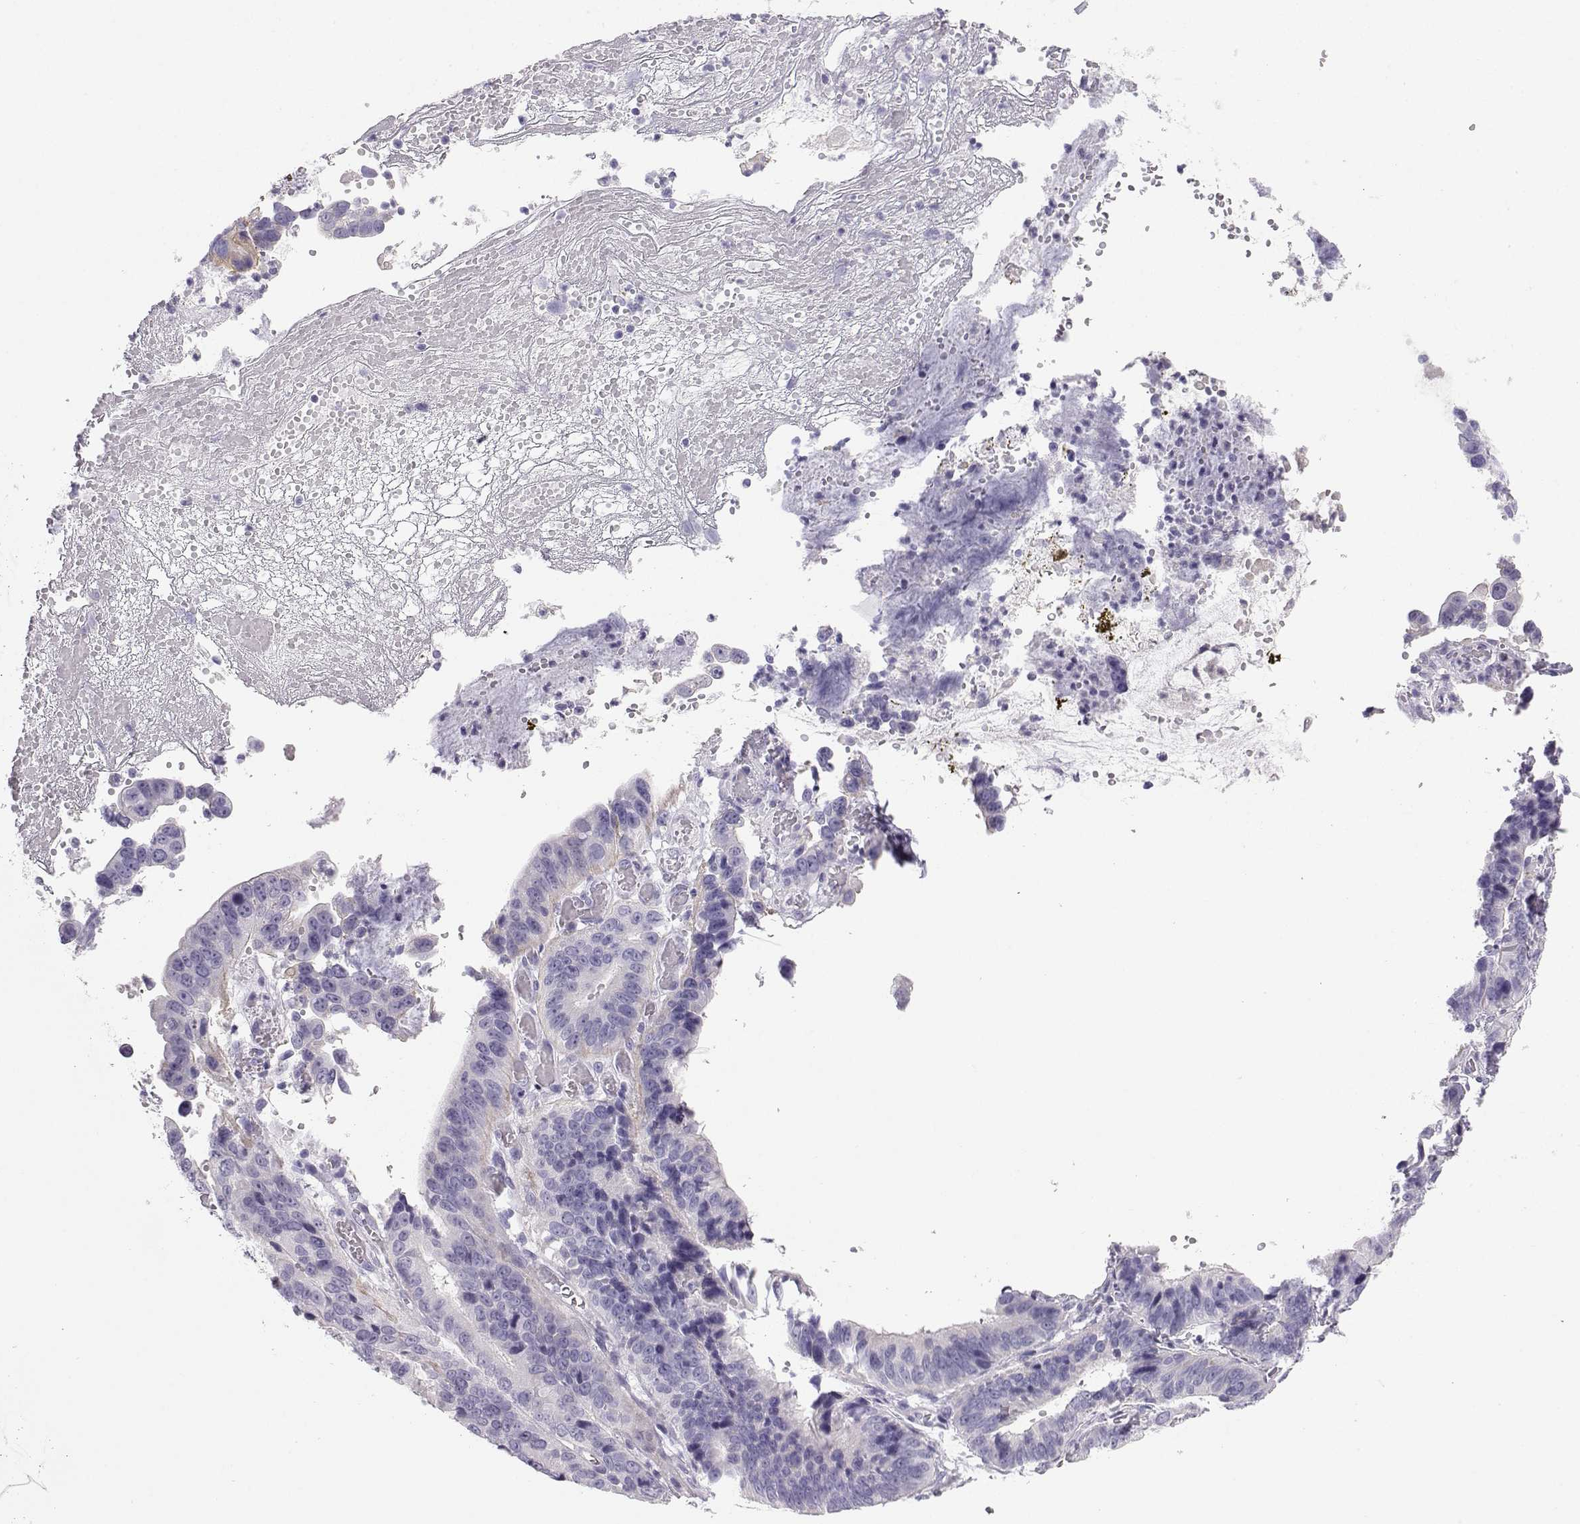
{"staining": {"intensity": "negative", "quantity": "none", "location": "none"}, "tissue": "stomach cancer", "cell_type": "Tumor cells", "image_type": "cancer", "snomed": [{"axis": "morphology", "description": "Adenocarcinoma, NOS"}, {"axis": "topography", "description": "Stomach"}], "caption": "Immunohistochemistry histopathology image of stomach cancer stained for a protein (brown), which reveals no positivity in tumor cells.", "gene": "NEFL", "patient": {"sex": "male", "age": 84}}